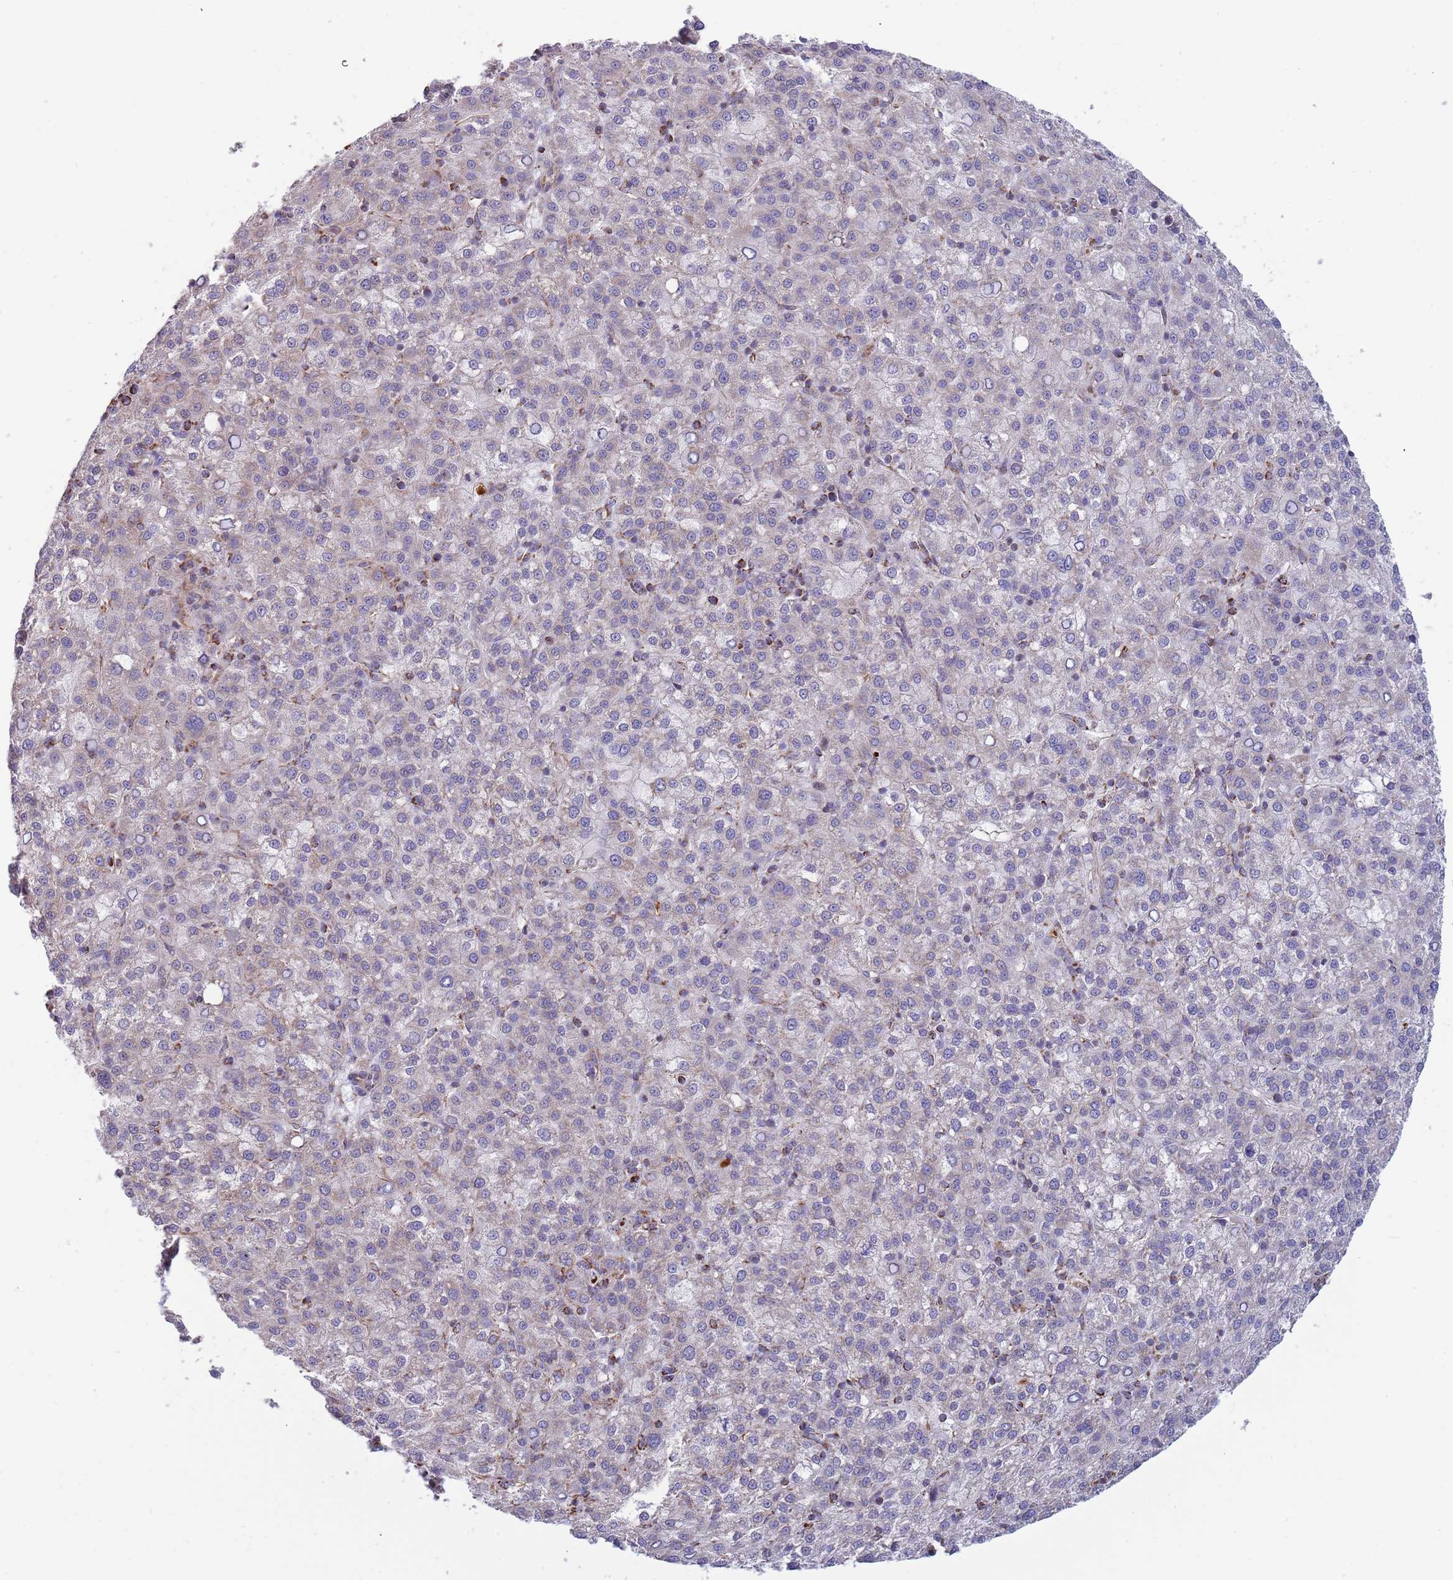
{"staining": {"intensity": "weak", "quantity": "<25%", "location": "cytoplasmic/membranous"}, "tissue": "liver cancer", "cell_type": "Tumor cells", "image_type": "cancer", "snomed": [{"axis": "morphology", "description": "Carcinoma, Hepatocellular, NOS"}, {"axis": "topography", "description": "Liver"}], "caption": "Protein analysis of hepatocellular carcinoma (liver) reveals no significant positivity in tumor cells.", "gene": "VPS16", "patient": {"sex": "female", "age": 58}}